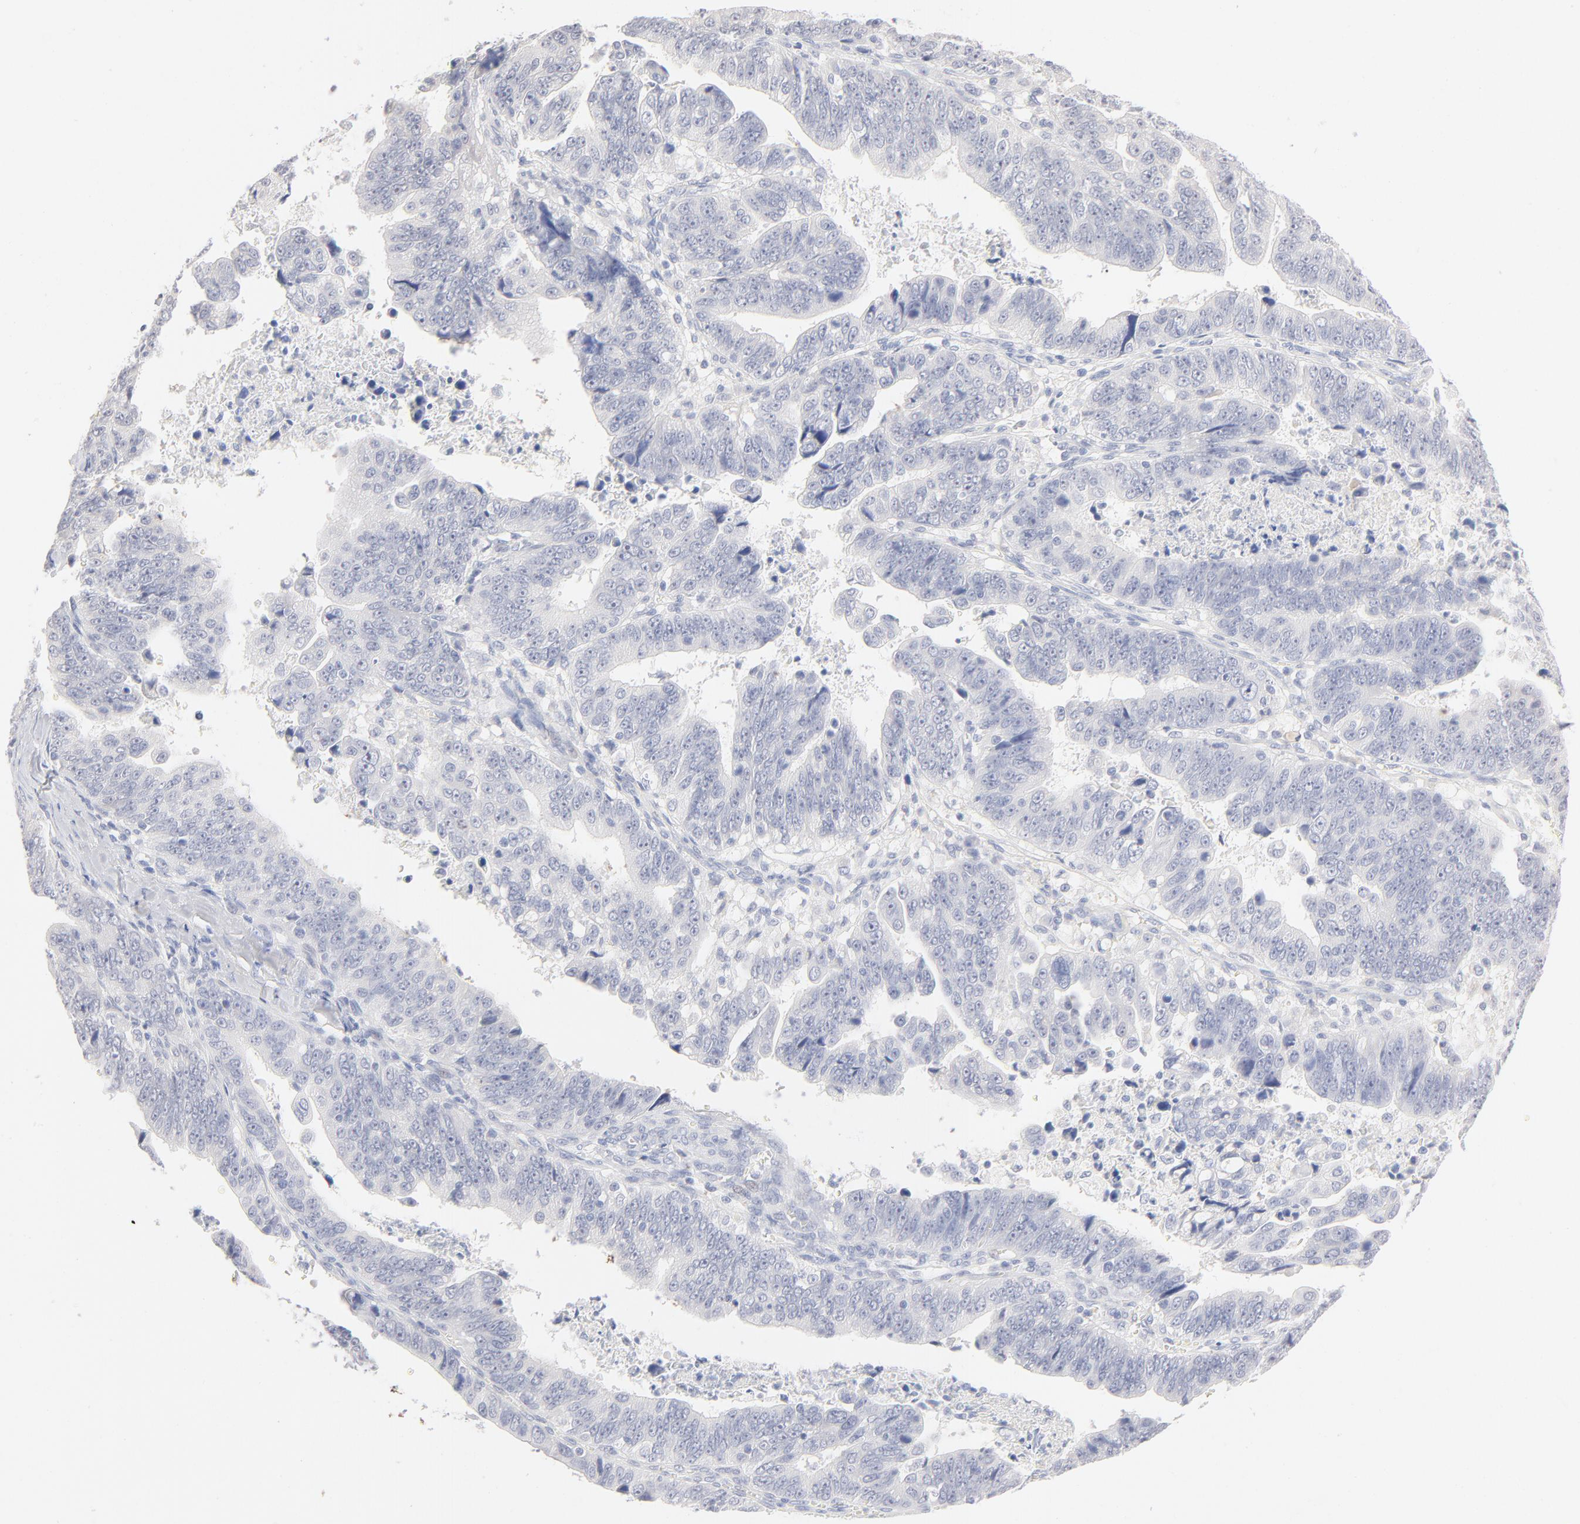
{"staining": {"intensity": "negative", "quantity": "none", "location": "none"}, "tissue": "stomach cancer", "cell_type": "Tumor cells", "image_type": "cancer", "snomed": [{"axis": "morphology", "description": "Adenocarcinoma, NOS"}, {"axis": "topography", "description": "Stomach, upper"}], "caption": "Protein analysis of stomach cancer (adenocarcinoma) displays no significant positivity in tumor cells.", "gene": "ONECUT1", "patient": {"sex": "female", "age": 50}}